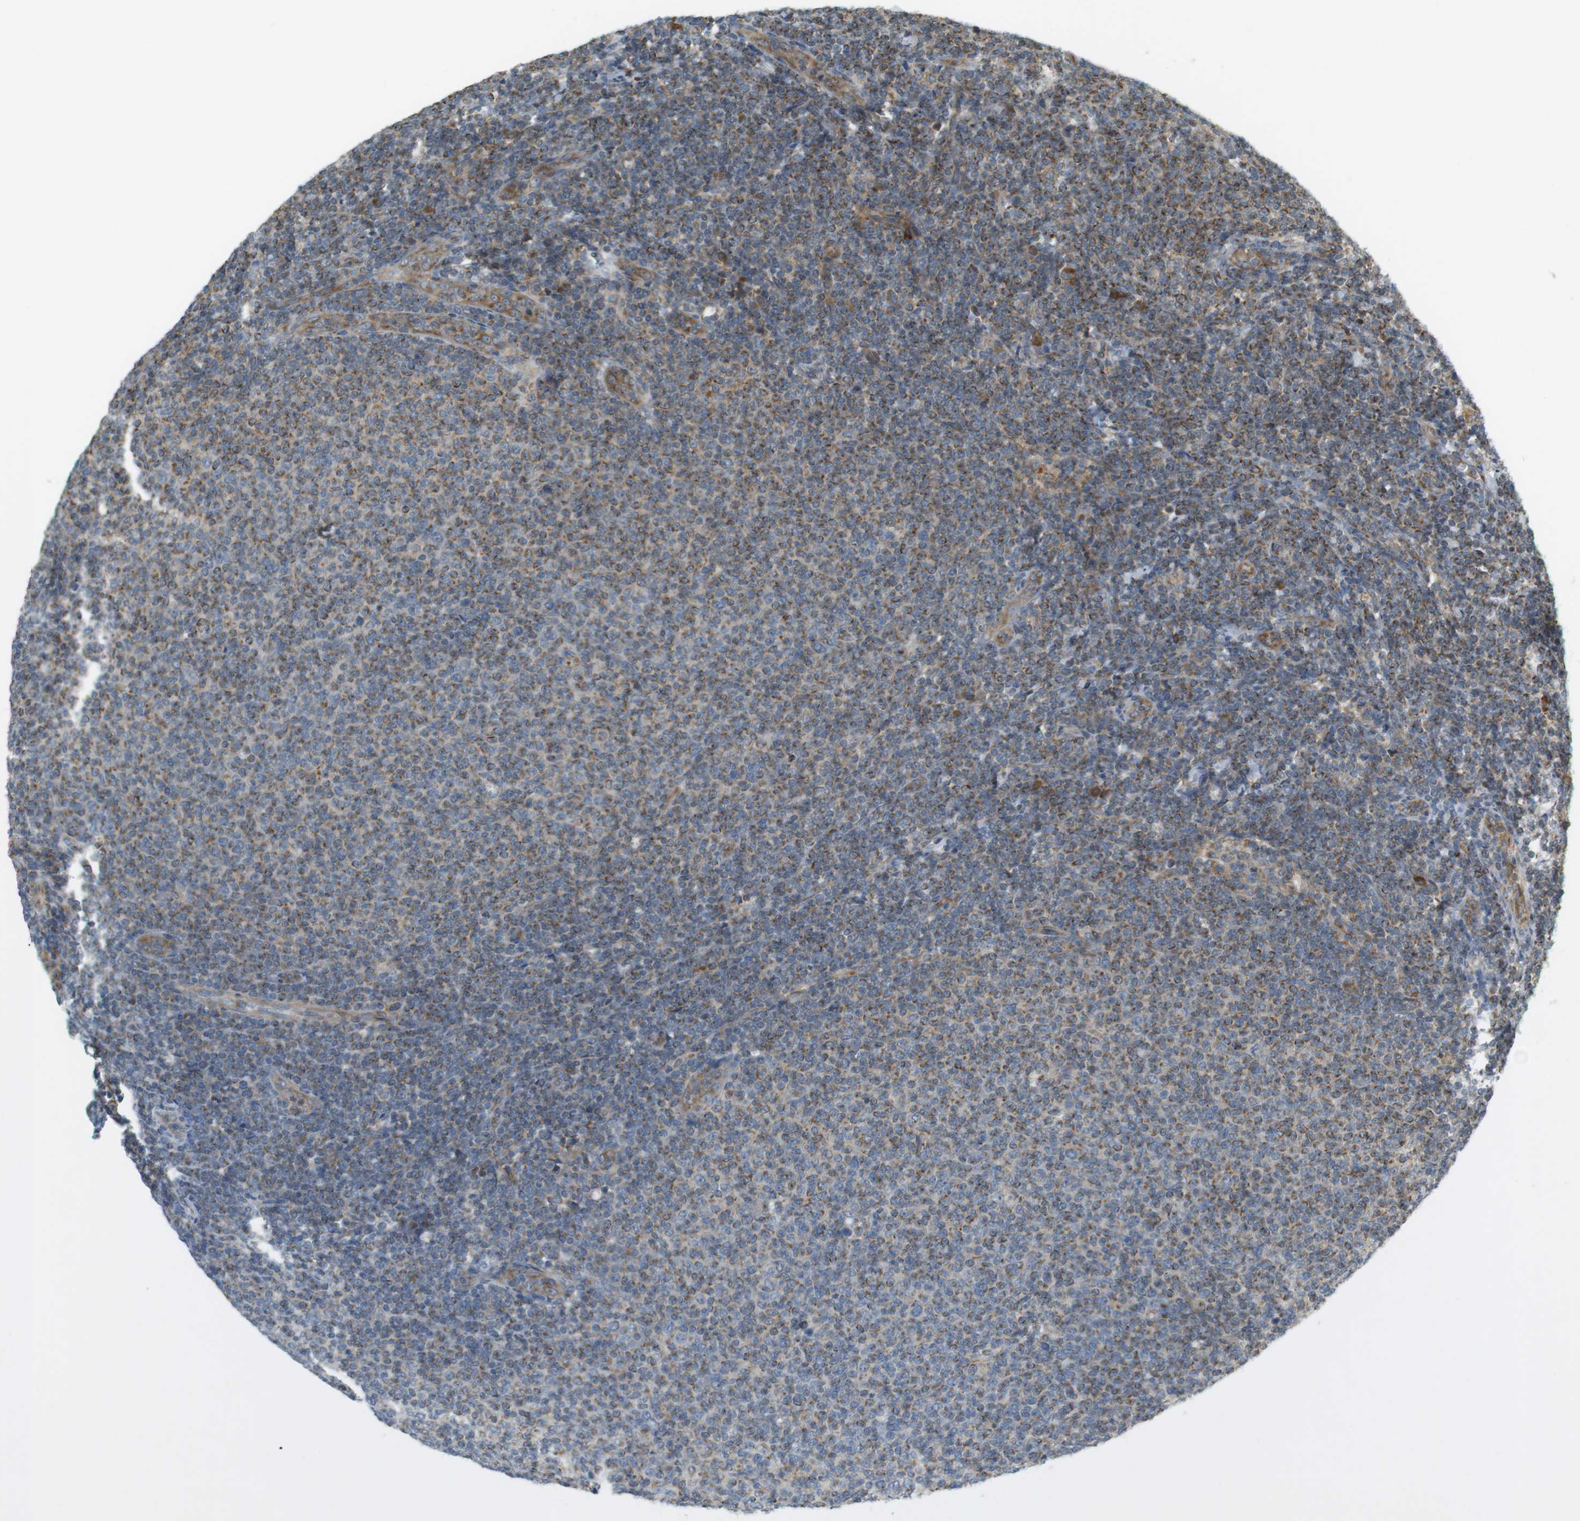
{"staining": {"intensity": "moderate", "quantity": "25%-75%", "location": "cytoplasmic/membranous"}, "tissue": "lymphoma", "cell_type": "Tumor cells", "image_type": "cancer", "snomed": [{"axis": "morphology", "description": "Malignant lymphoma, non-Hodgkin's type, Low grade"}, {"axis": "topography", "description": "Lymph node"}], "caption": "Approximately 25%-75% of tumor cells in human malignant lymphoma, non-Hodgkin's type (low-grade) demonstrate moderate cytoplasmic/membranous protein staining as visualized by brown immunohistochemical staining.", "gene": "SLC41A1", "patient": {"sex": "male", "age": 66}}